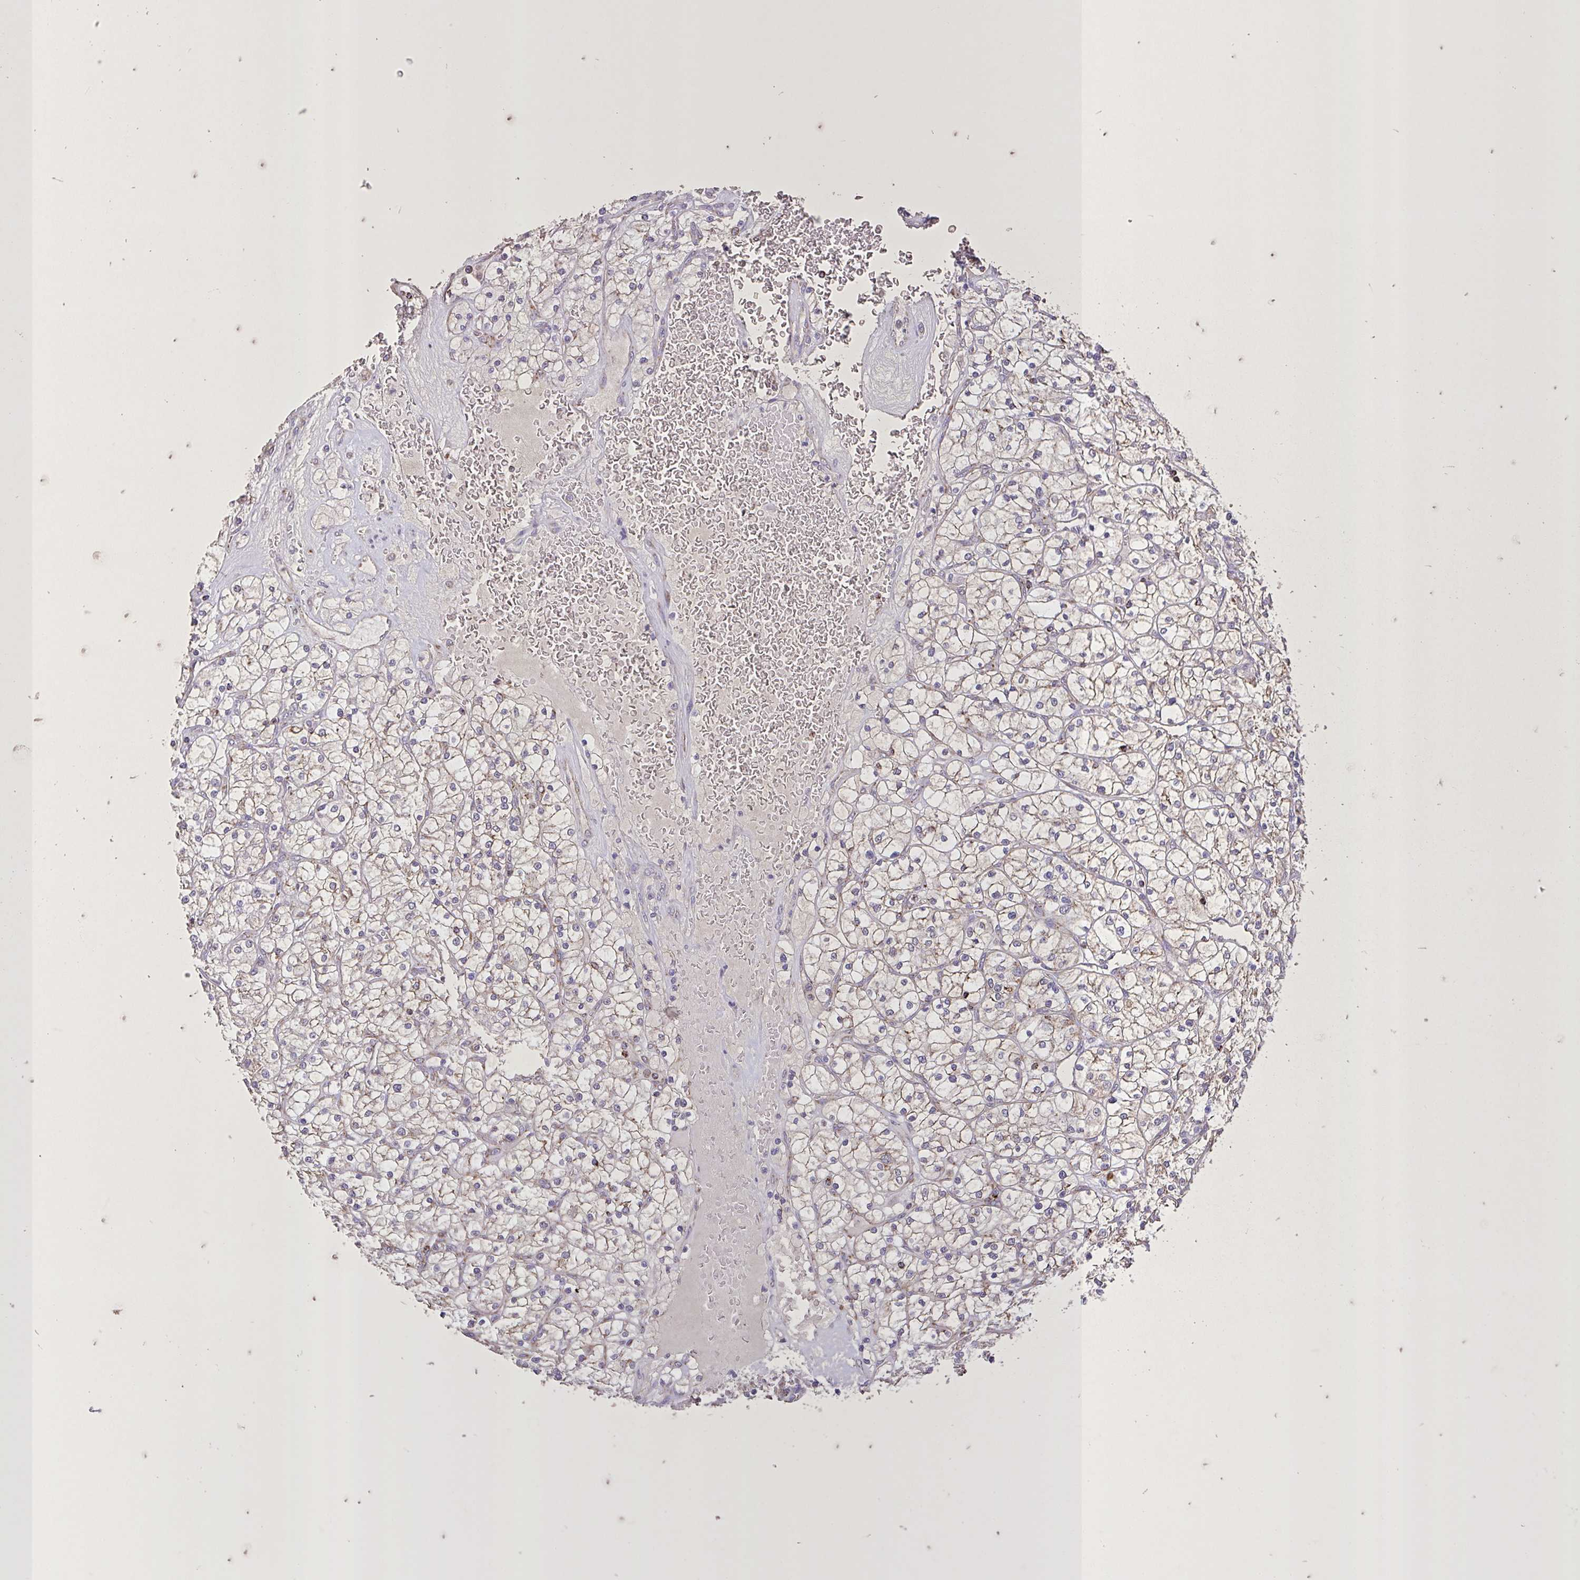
{"staining": {"intensity": "weak", "quantity": "25%-75%", "location": "cytoplasmic/membranous"}, "tissue": "renal cancer", "cell_type": "Tumor cells", "image_type": "cancer", "snomed": [{"axis": "morphology", "description": "Adenocarcinoma, NOS"}, {"axis": "topography", "description": "Kidney"}], "caption": "Immunohistochemistry micrograph of human renal cancer stained for a protein (brown), which displays low levels of weak cytoplasmic/membranous positivity in approximately 25%-75% of tumor cells.", "gene": "AGK", "patient": {"sex": "female", "age": 64}}